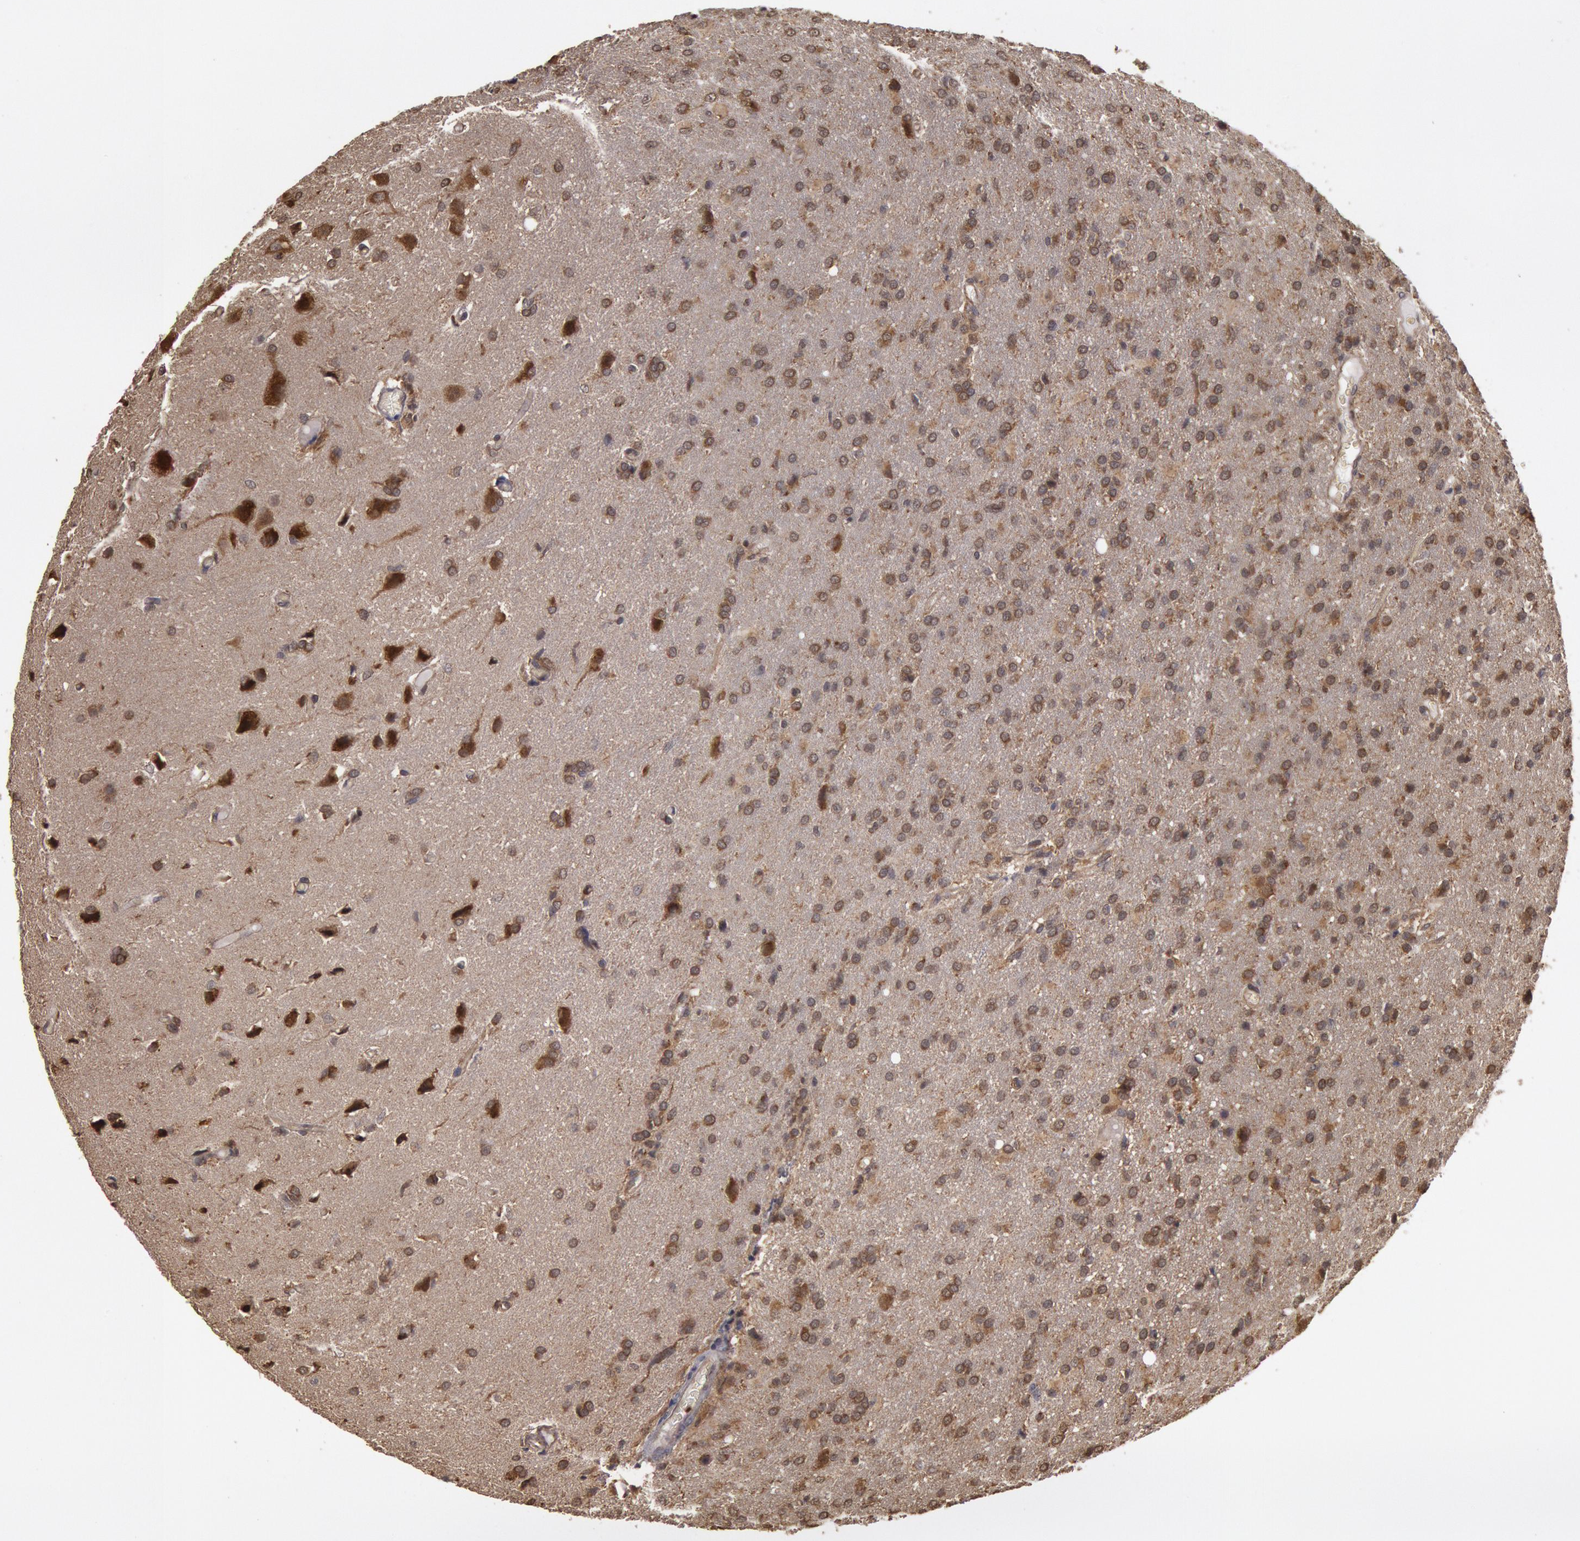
{"staining": {"intensity": "moderate", "quantity": "25%-75%", "location": "cytoplasmic/membranous"}, "tissue": "glioma", "cell_type": "Tumor cells", "image_type": "cancer", "snomed": [{"axis": "morphology", "description": "Glioma, malignant, High grade"}, {"axis": "topography", "description": "Brain"}], "caption": "Immunohistochemical staining of malignant glioma (high-grade) reveals medium levels of moderate cytoplasmic/membranous staining in approximately 25%-75% of tumor cells. The staining is performed using DAB (3,3'-diaminobenzidine) brown chromogen to label protein expression. The nuclei are counter-stained blue using hematoxylin.", "gene": "USP14", "patient": {"sex": "male", "age": 68}}